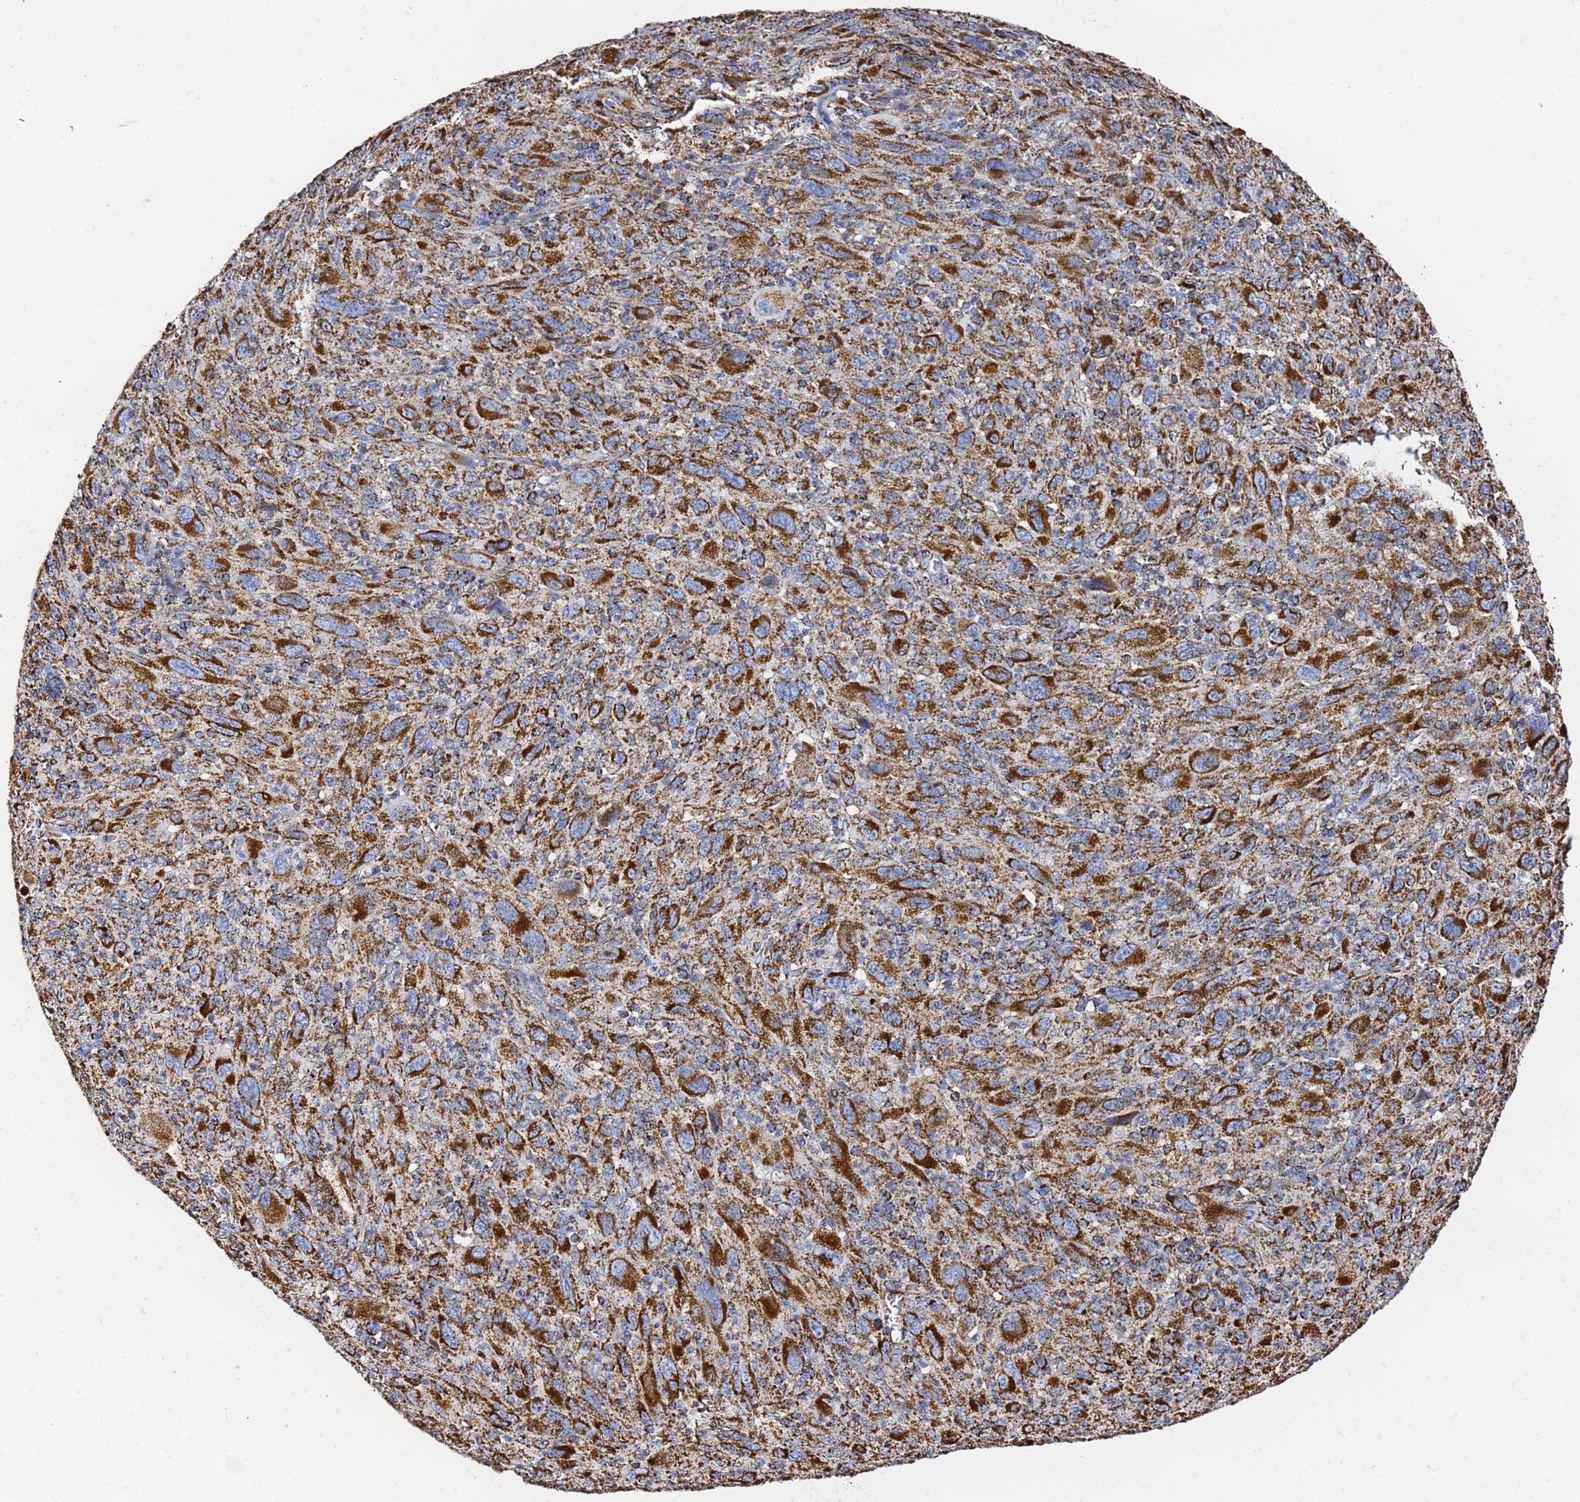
{"staining": {"intensity": "strong", "quantity": ">75%", "location": "cytoplasmic/membranous"}, "tissue": "melanoma", "cell_type": "Tumor cells", "image_type": "cancer", "snomed": [{"axis": "morphology", "description": "Malignant melanoma, Metastatic site"}, {"axis": "topography", "description": "Skin"}], "caption": "Tumor cells show high levels of strong cytoplasmic/membranous expression in about >75% of cells in human melanoma.", "gene": "PHB2", "patient": {"sex": "female", "age": 56}}